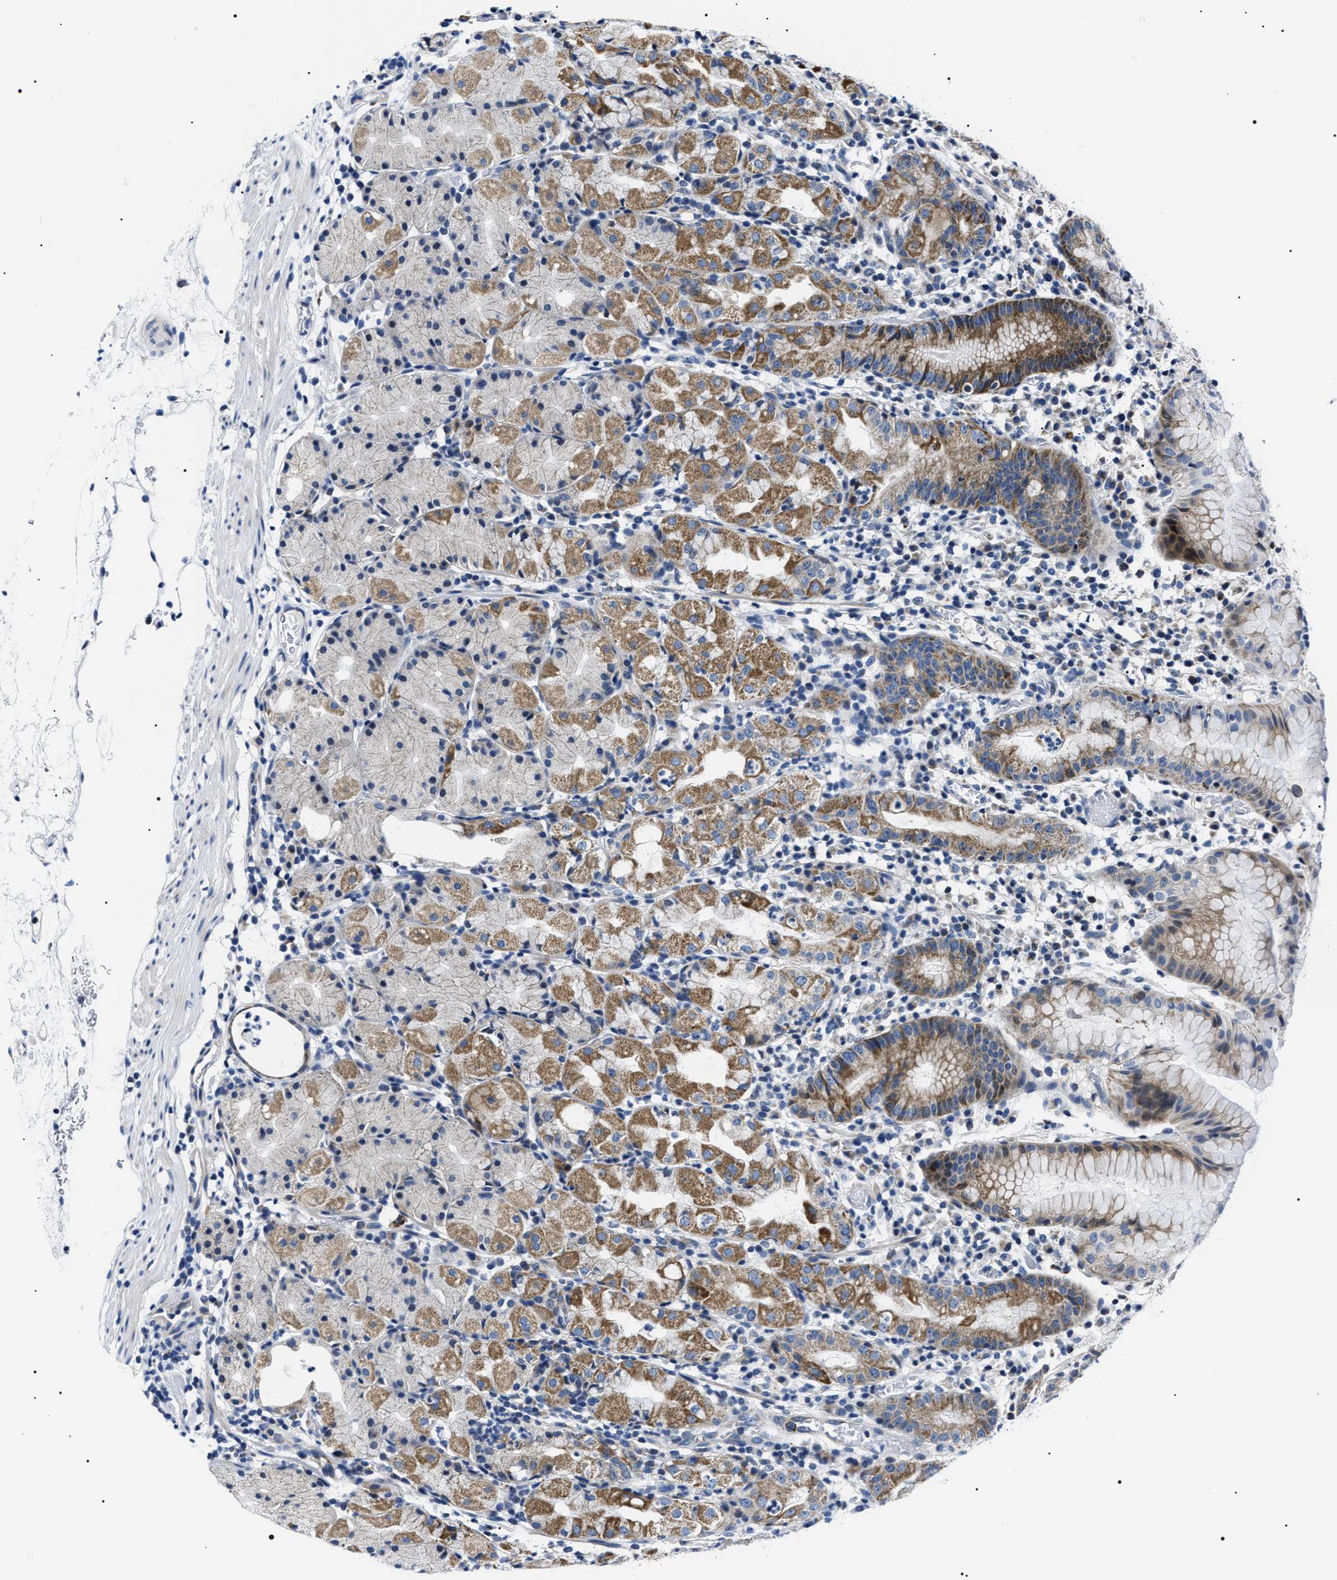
{"staining": {"intensity": "moderate", "quantity": "25%-75%", "location": "cytoplasmic/membranous"}, "tissue": "stomach", "cell_type": "Glandular cells", "image_type": "normal", "snomed": [{"axis": "morphology", "description": "Normal tissue, NOS"}, {"axis": "topography", "description": "Stomach"}, {"axis": "topography", "description": "Stomach, lower"}], "caption": "This micrograph reveals immunohistochemistry staining of normal stomach, with medium moderate cytoplasmic/membranous staining in about 25%-75% of glandular cells.", "gene": "NTMT1", "patient": {"sex": "female", "age": 75}}